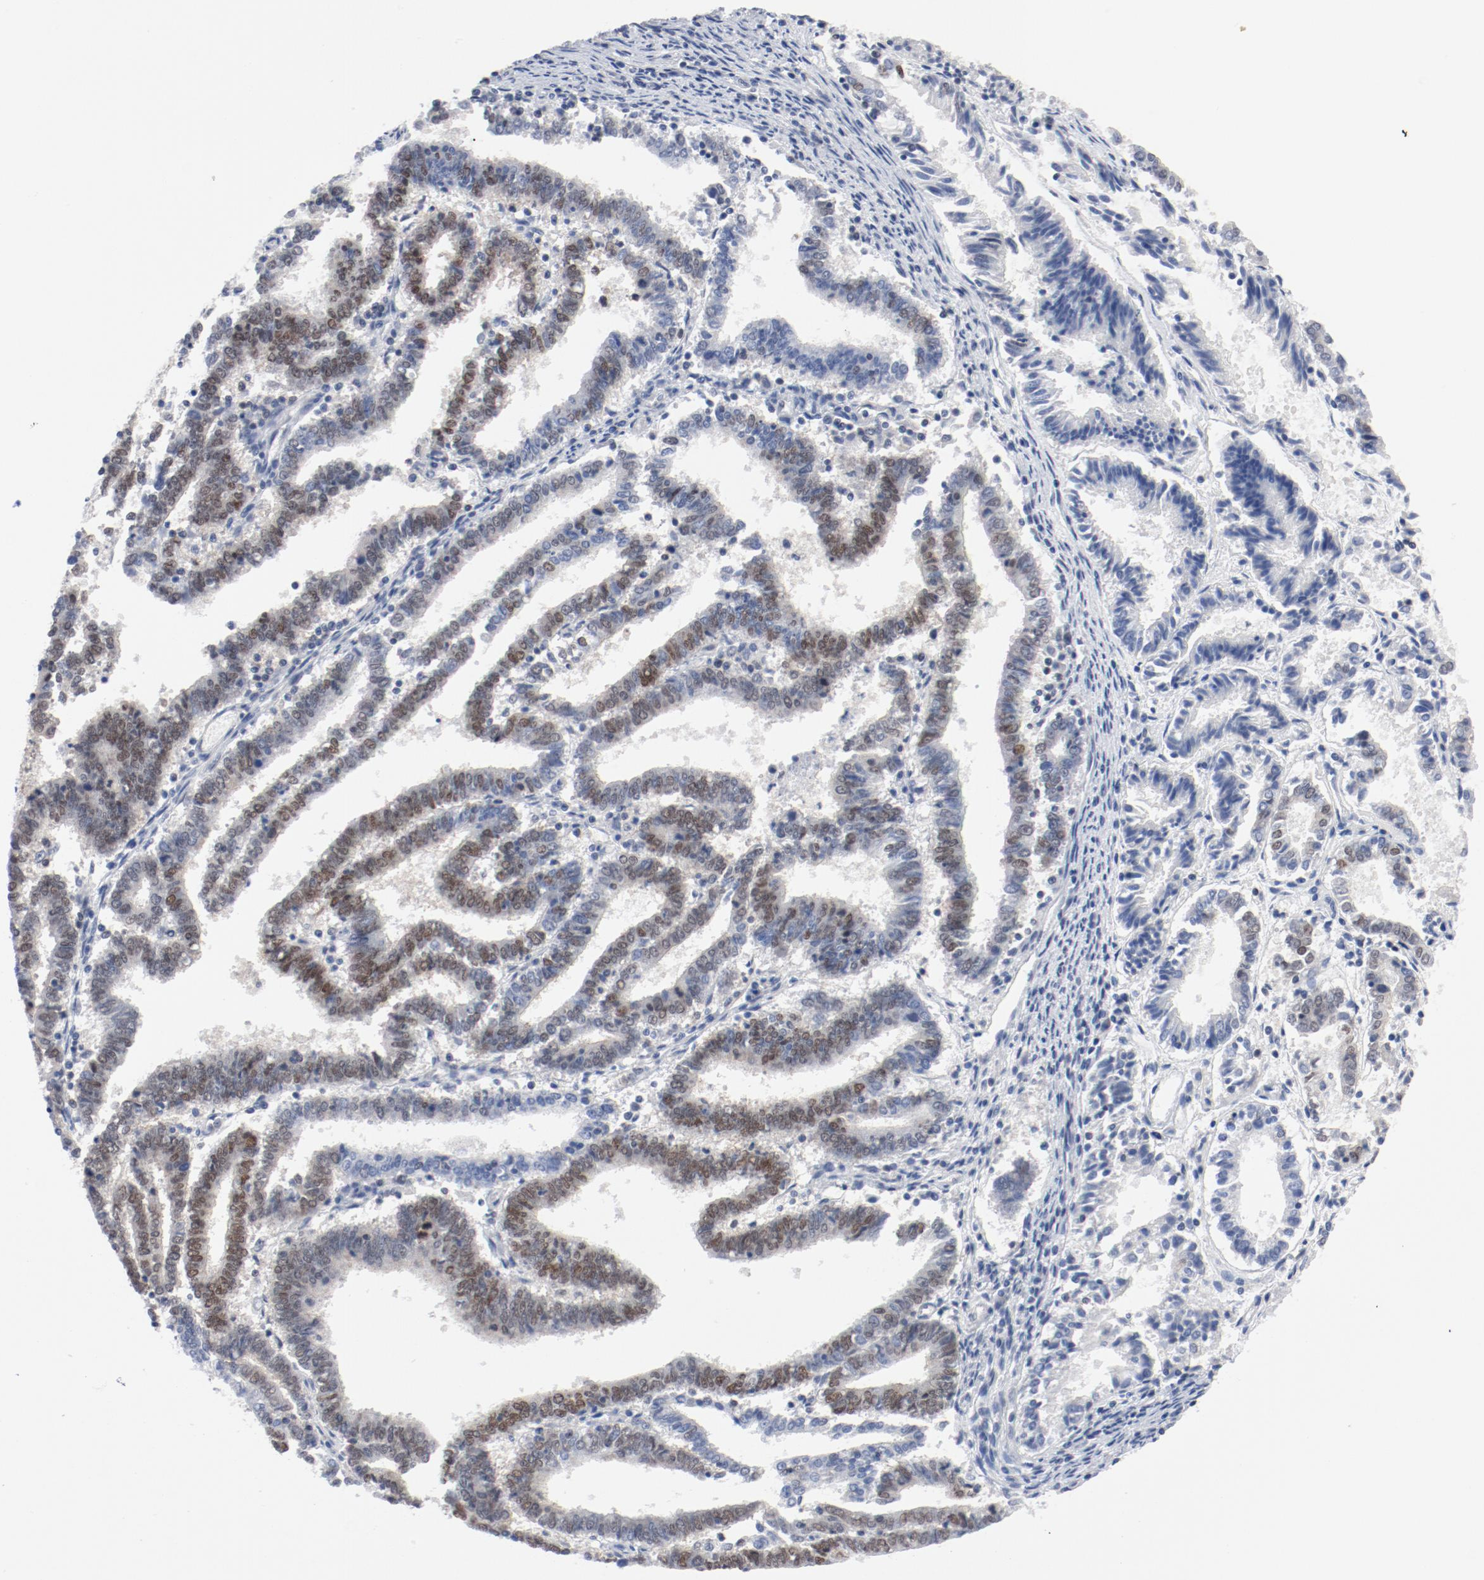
{"staining": {"intensity": "moderate", "quantity": "25%-75%", "location": "nuclear"}, "tissue": "endometrial cancer", "cell_type": "Tumor cells", "image_type": "cancer", "snomed": [{"axis": "morphology", "description": "Adenocarcinoma, NOS"}, {"axis": "topography", "description": "Uterus"}], "caption": "Immunohistochemical staining of human endometrial adenocarcinoma shows medium levels of moderate nuclear positivity in approximately 25%-75% of tumor cells.", "gene": "ARNT", "patient": {"sex": "female", "age": 83}}